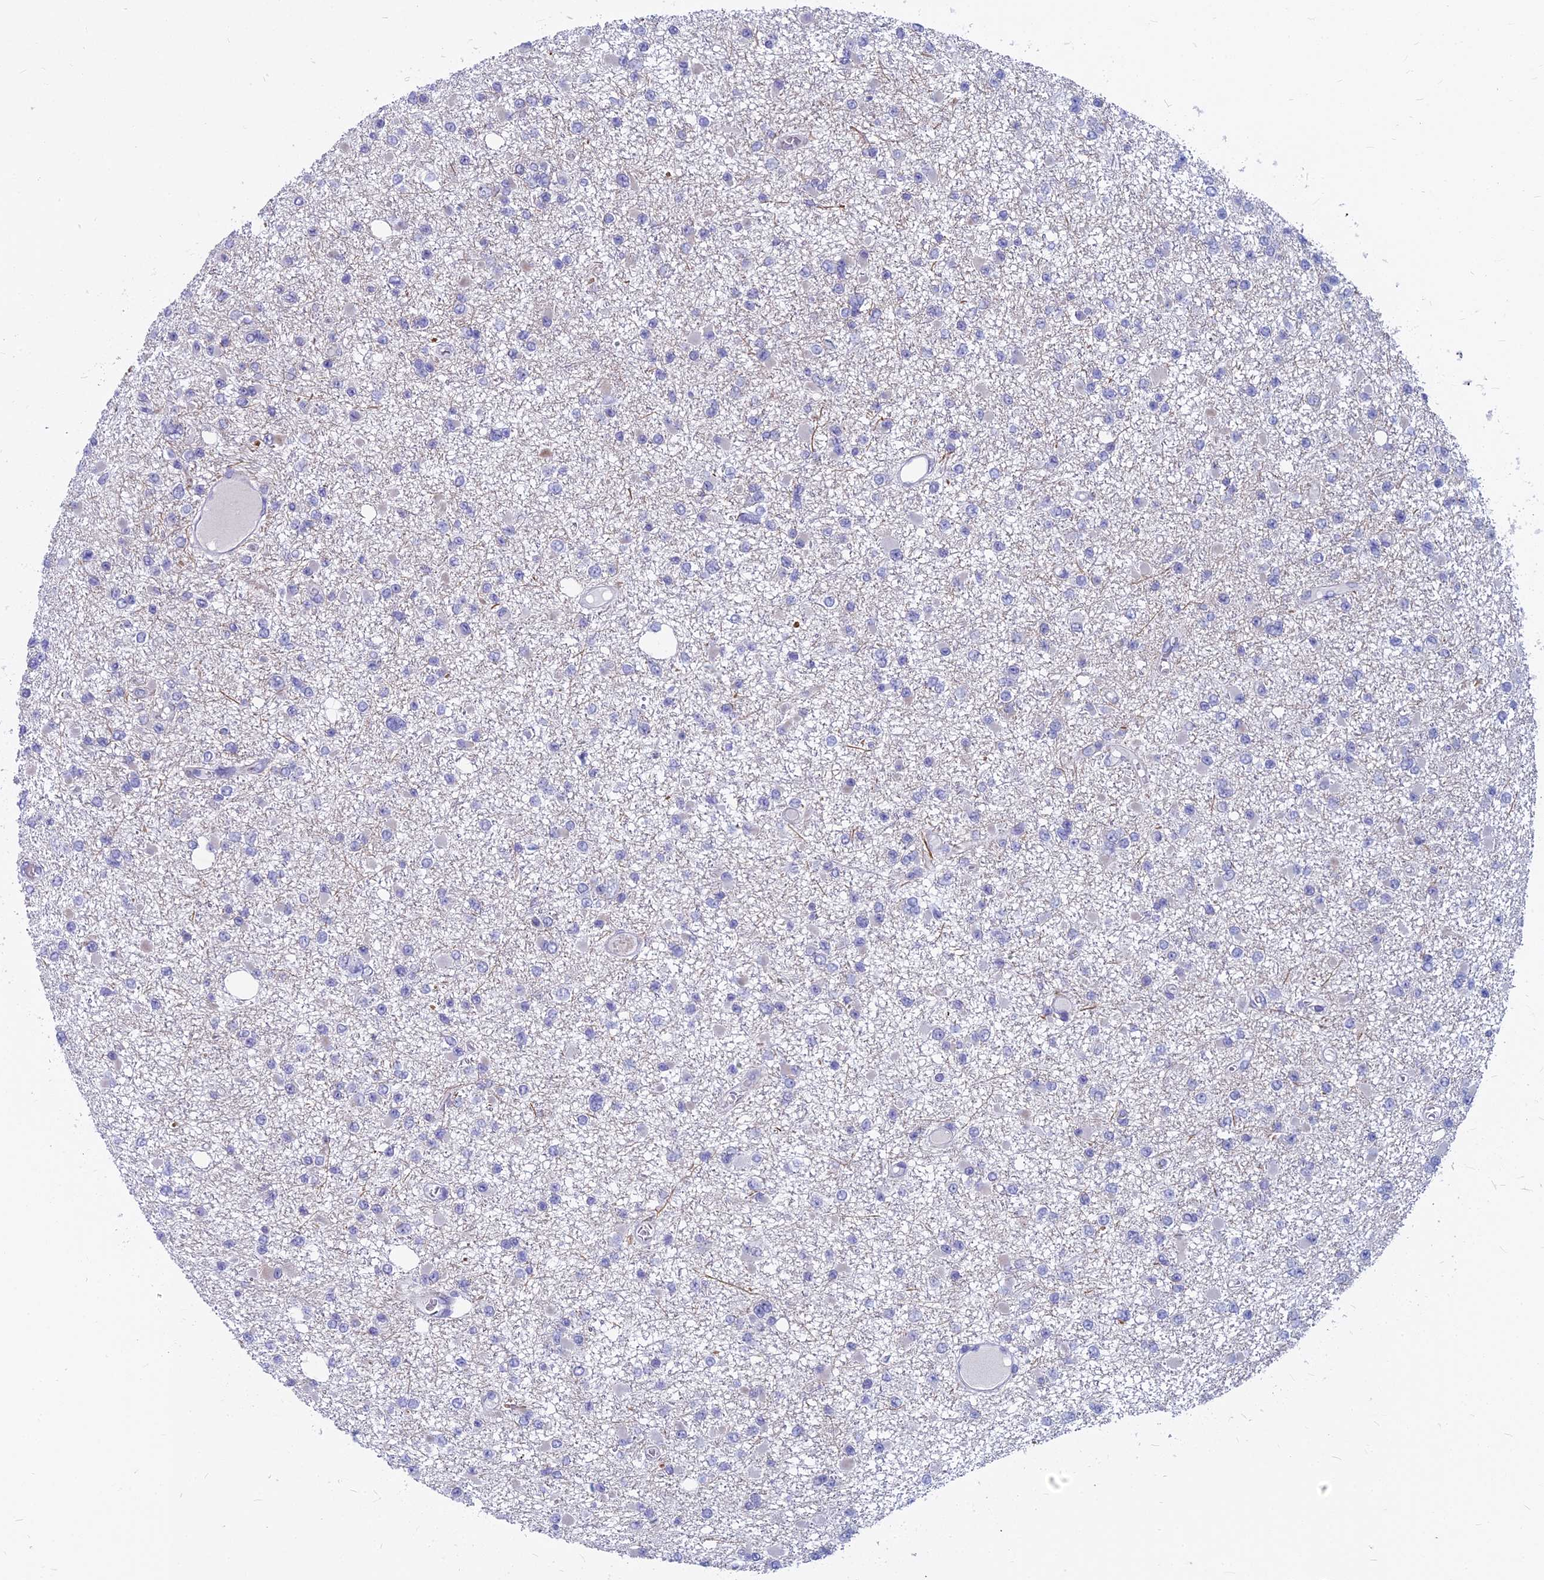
{"staining": {"intensity": "negative", "quantity": "none", "location": "none"}, "tissue": "glioma", "cell_type": "Tumor cells", "image_type": "cancer", "snomed": [{"axis": "morphology", "description": "Glioma, malignant, Low grade"}, {"axis": "topography", "description": "Brain"}], "caption": "This photomicrograph is of glioma stained with IHC to label a protein in brown with the nuclei are counter-stained blue. There is no expression in tumor cells. (DAB (3,3'-diaminobenzidine) immunohistochemistry (IHC) visualized using brightfield microscopy, high magnification).", "gene": "MYBPC2", "patient": {"sex": "female", "age": 22}}